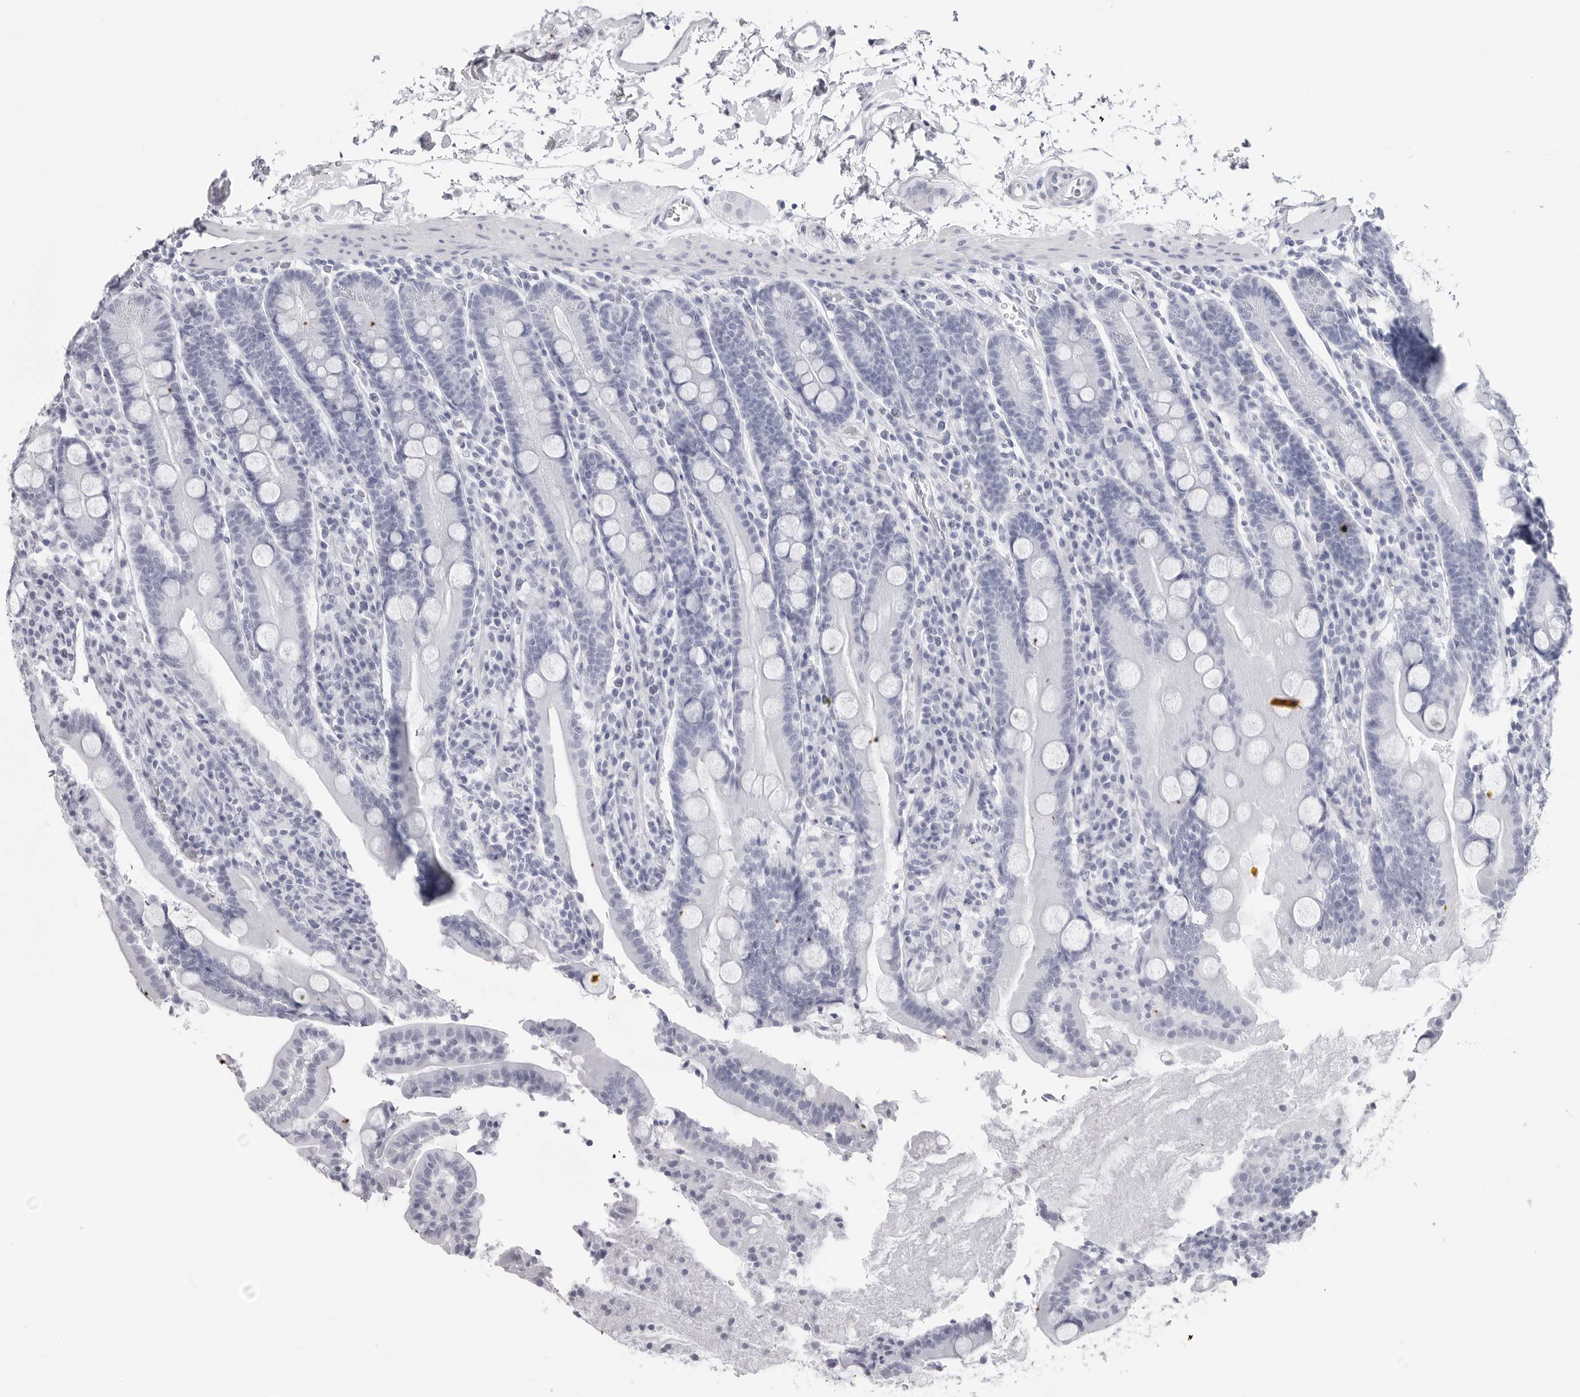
{"staining": {"intensity": "negative", "quantity": "none", "location": "none"}, "tissue": "duodenum", "cell_type": "Glandular cells", "image_type": "normal", "snomed": [{"axis": "morphology", "description": "Normal tissue, NOS"}, {"axis": "topography", "description": "Duodenum"}], "caption": "The photomicrograph reveals no significant expression in glandular cells of duodenum.", "gene": "CST2", "patient": {"sex": "male", "age": 35}}